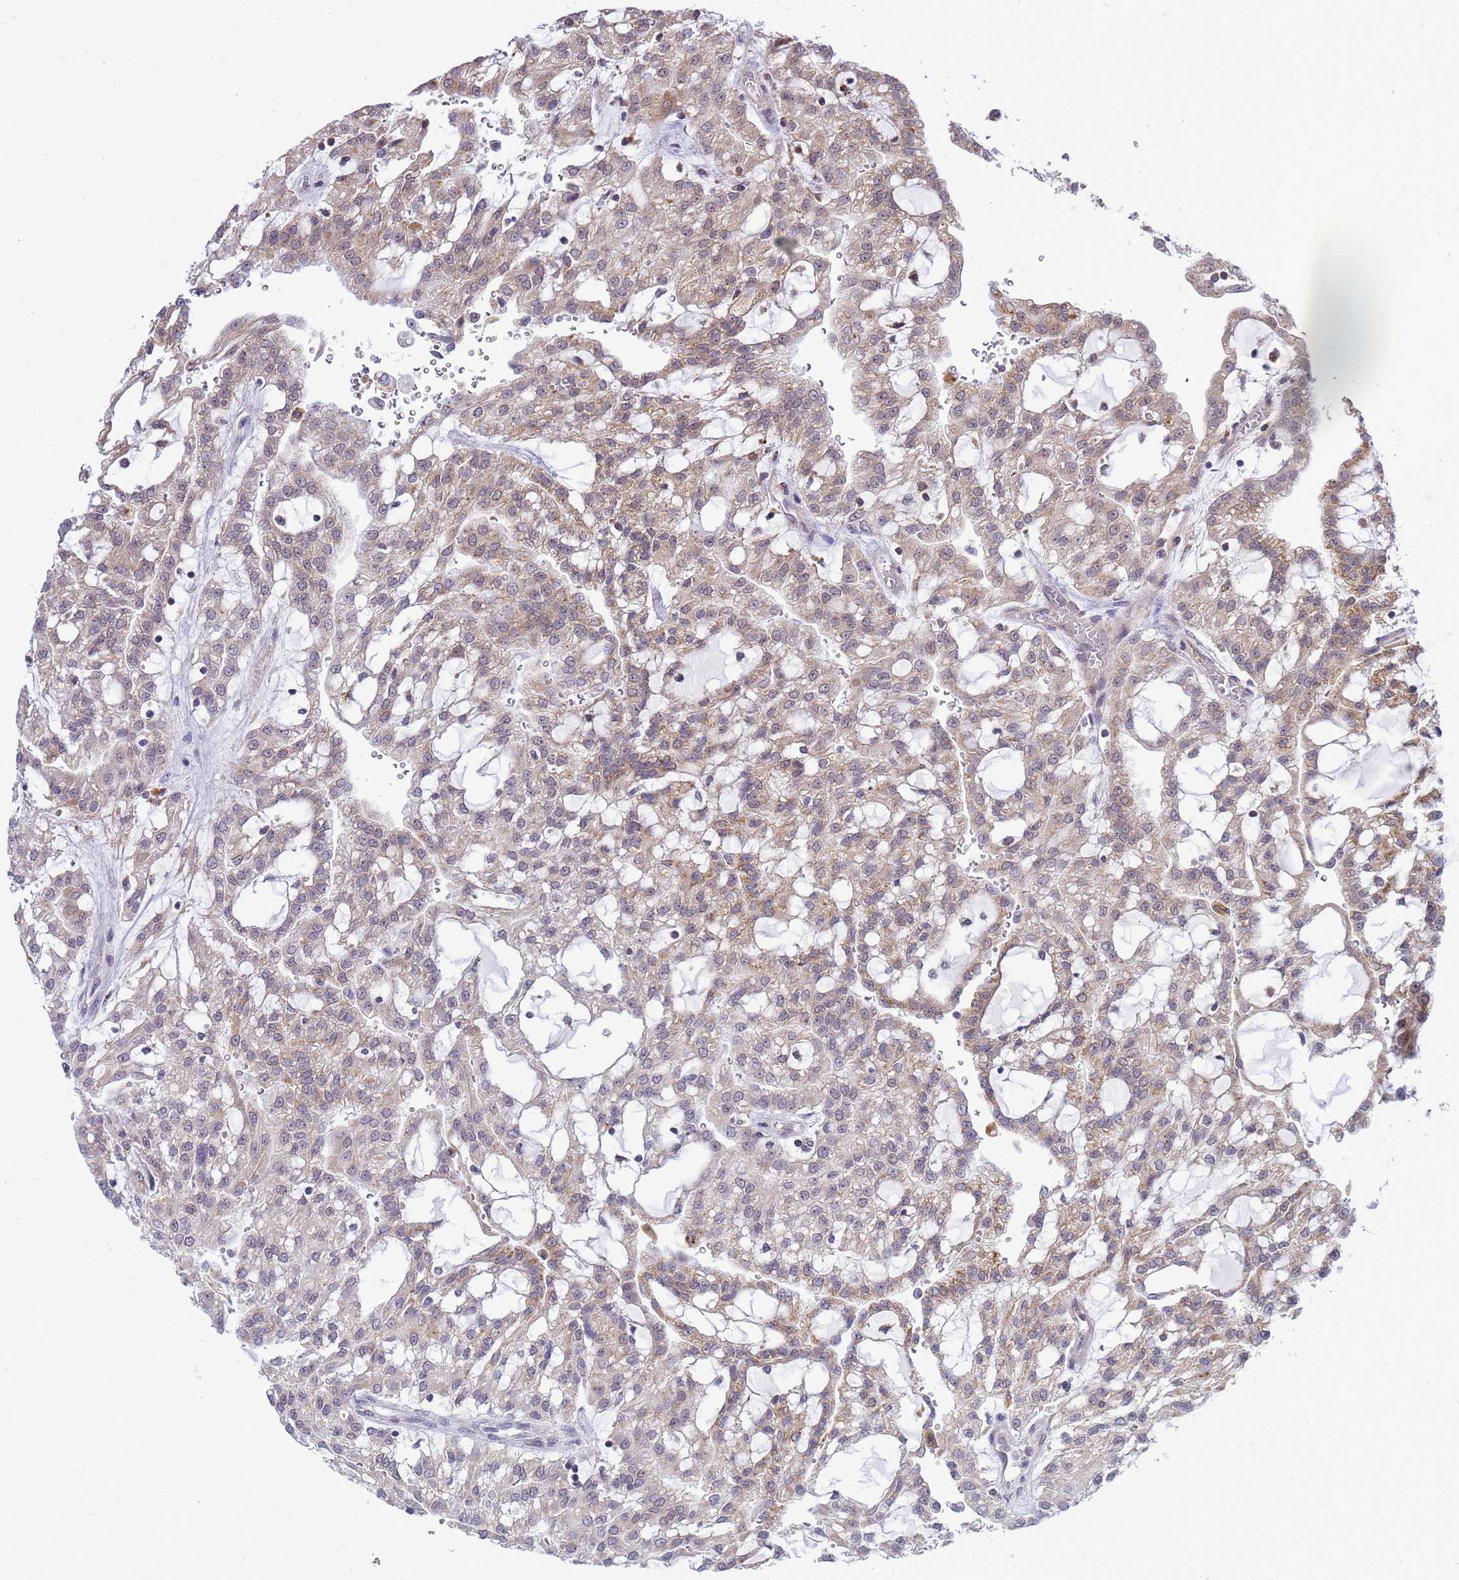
{"staining": {"intensity": "moderate", "quantity": "25%-75%", "location": "cytoplasmic/membranous"}, "tissue": "renal cancer", "cell_type": "Tumor cells", "image_type": "cancer", "snomed": [{"axis": "morphology", "description": "Adenocarcinoma, NOS"}, {"axis": "topography", "description": "Kidney"}], "caption": "Immunohistochemistry image of renal adenocarcinoma stained for a protein (brown), which exhibits medium levels of moderate cytoplasmic/membranous expression in about 25%-75% of tumor cells.", "gene": "C12orf43", "patient": {"sex": "male", "age": 63}}